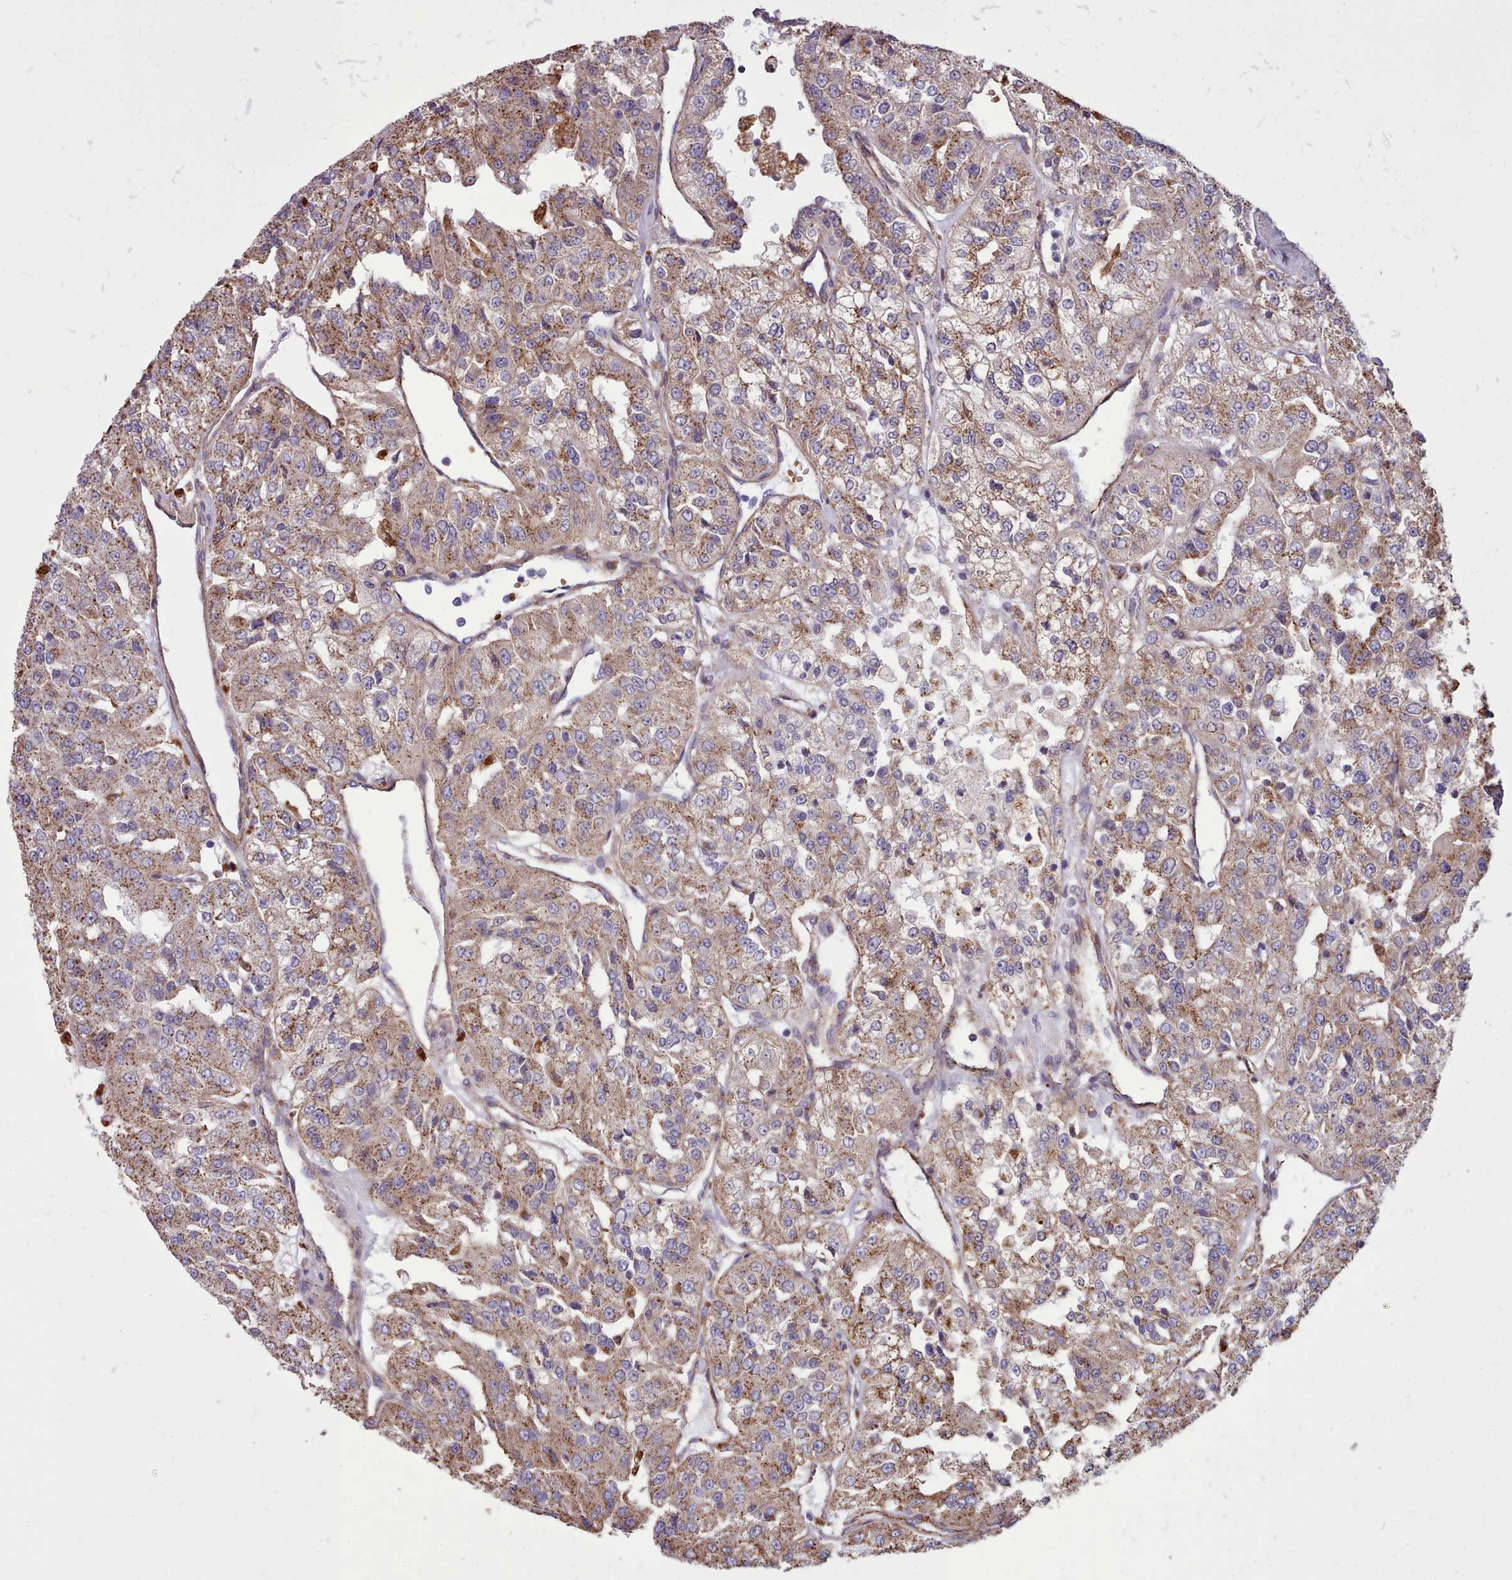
{"staining": {"intensity": "moderate", "quantity": ">75%", "location": "cytoplasmic/membranous"}, "tissue": "renal cancer", "cell_type": "Tumor cells", "image_type": "cancer", "snomed": [{"axis": "morphology", "description": "Adenocarcinoma, NOS"}, {"axis": "topography", "description": "Kidney"}], "caption": "Moderate cytoplasmic/membranous staining for a protein is appreciated in about >75% of tumor cells of renal cancer (adenocarcinoma) using IHC.", "gene": "PACSIN3", "patient": {"sex": "female", "age": 63}}